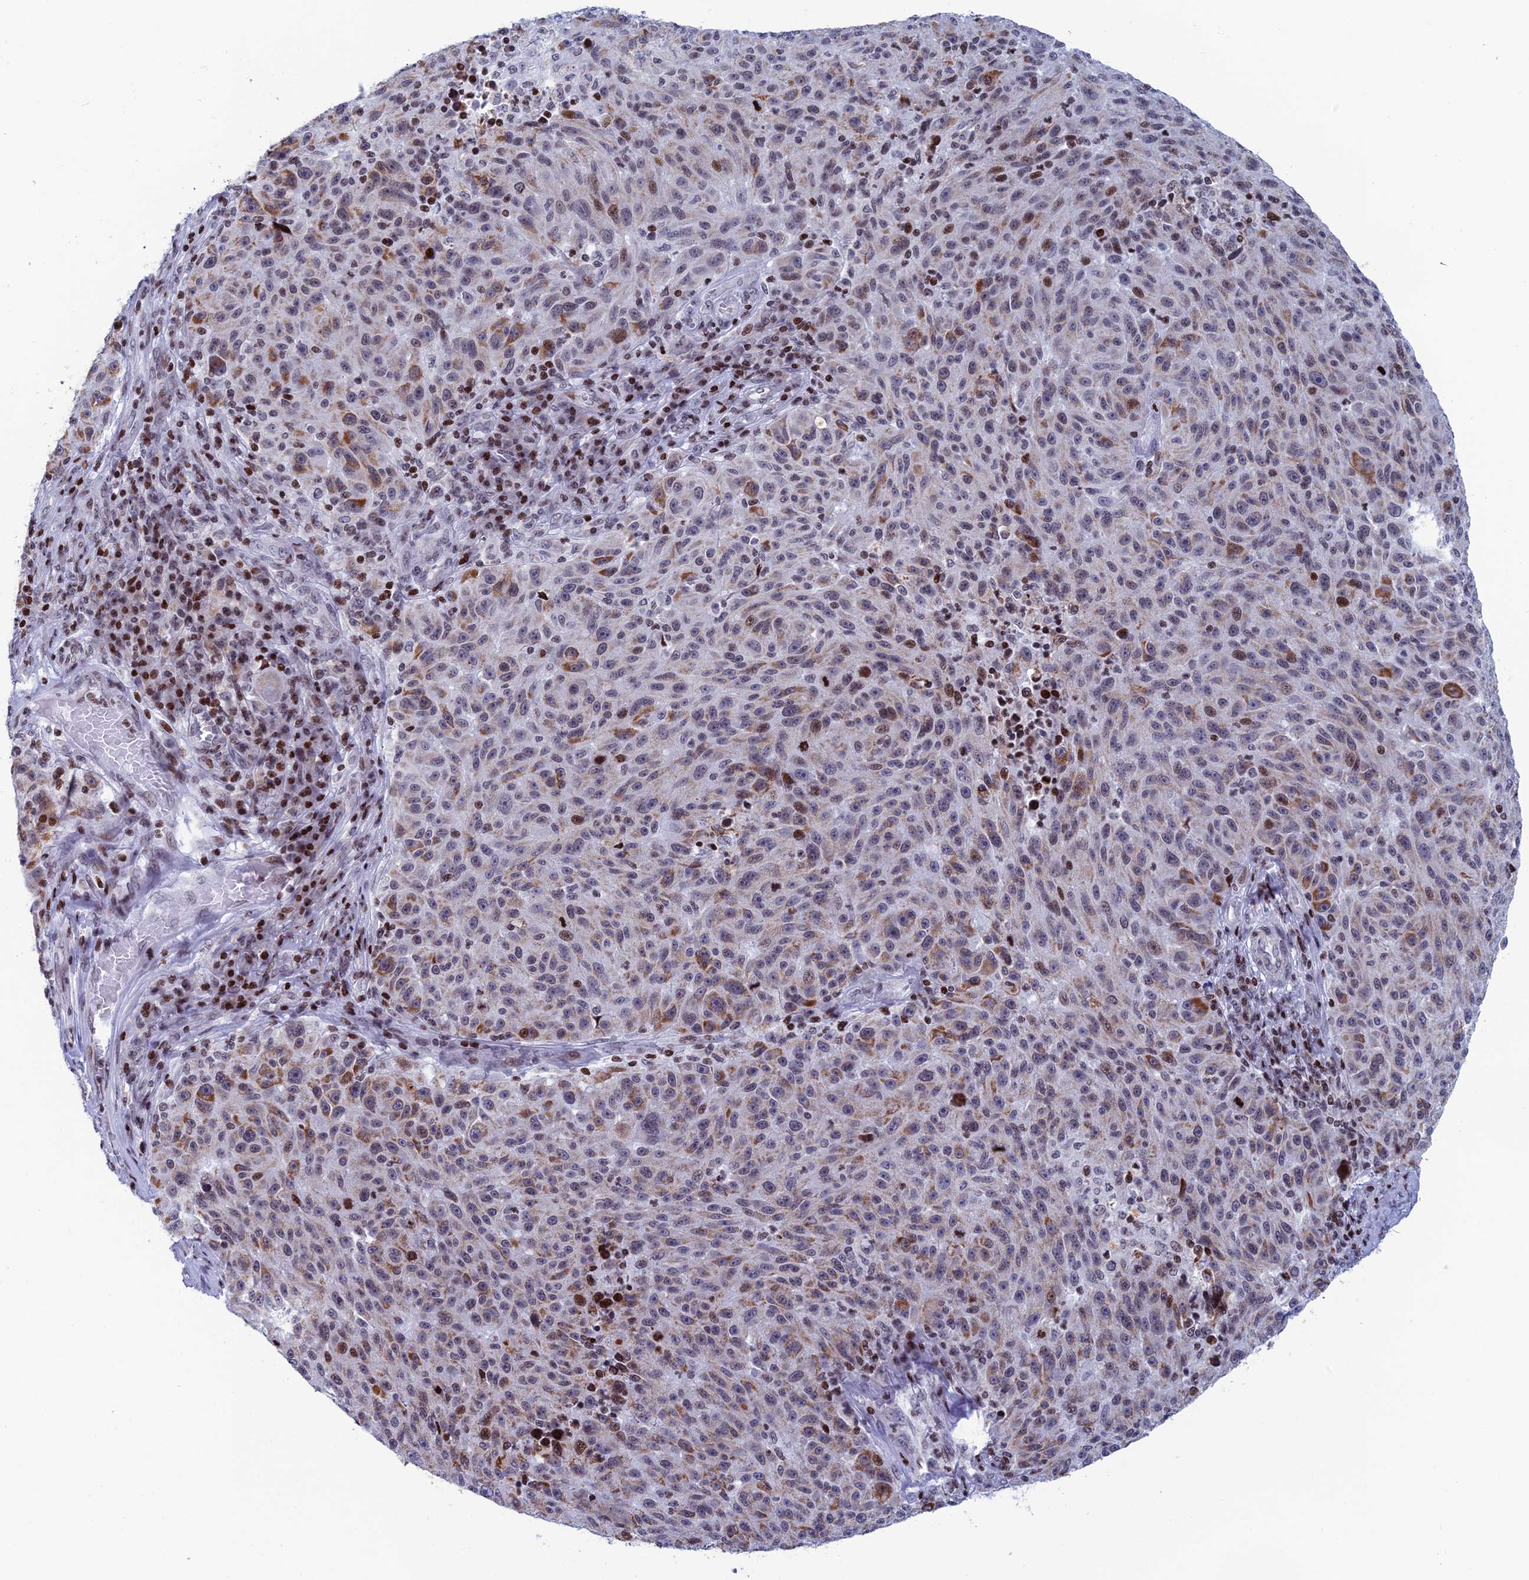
{"staining": {"intensity": "moderate", "quantity": "25%-75%", "location": "cytoplasmic/membranous"}, "tissue": "melanoma", "cell_type": "Tumor cells", "image_type": "cancer", "snomed": [{"axis": "morphology", "description": "Malignant melanoma, NOS"}, {"axis": "topography", "description": "Skin"}], "caption": "Immunohistochemical staining of malignant melanoma demonstrates medium levels of moderate cytoplasmic/membranous staining in approximately 25%-75% of tumor cells.", "gene": "AFF3", "patient": {"sex": "male", "age": 53}}